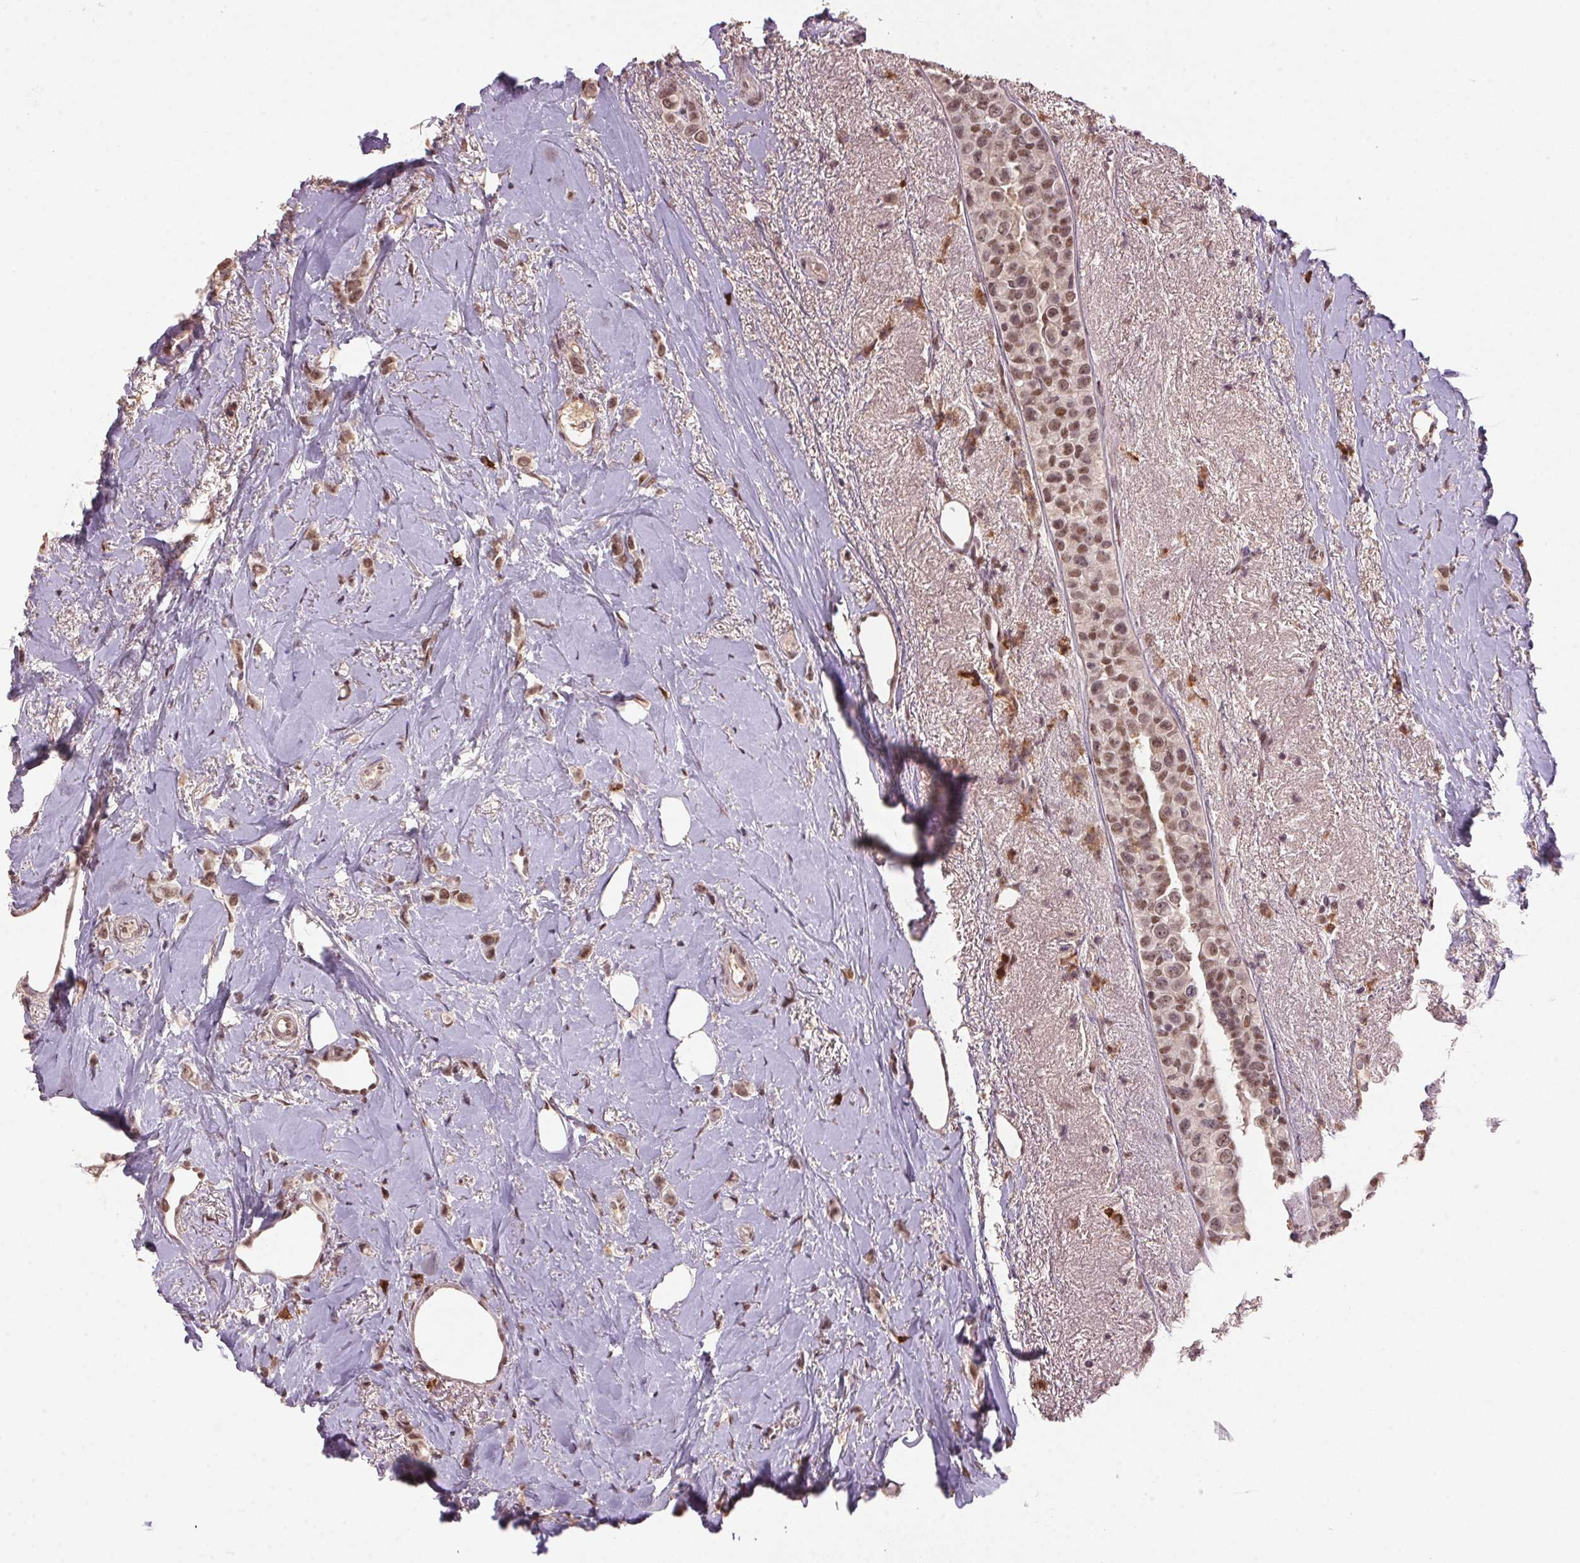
{"staining": {"intensity": "moderate", "quantity": ">75%", "location": "nuclear"}, "tissue": "breast cancer", "cell_type": "Tumor cells", "image_type": "cancer", "snomed": [{"axis": "morphology", "description": "Lobular carcinoma"}, {"axis": "topography", "description": "Breast"}], "caption": "Human lobular carcinoma (breast) stained for a protein (brown) displays moderate nuclear positive staining in about >75% of tumor cells.", "gene": "ZBTB4", "patient": {"sex": "female", "age": 66}}